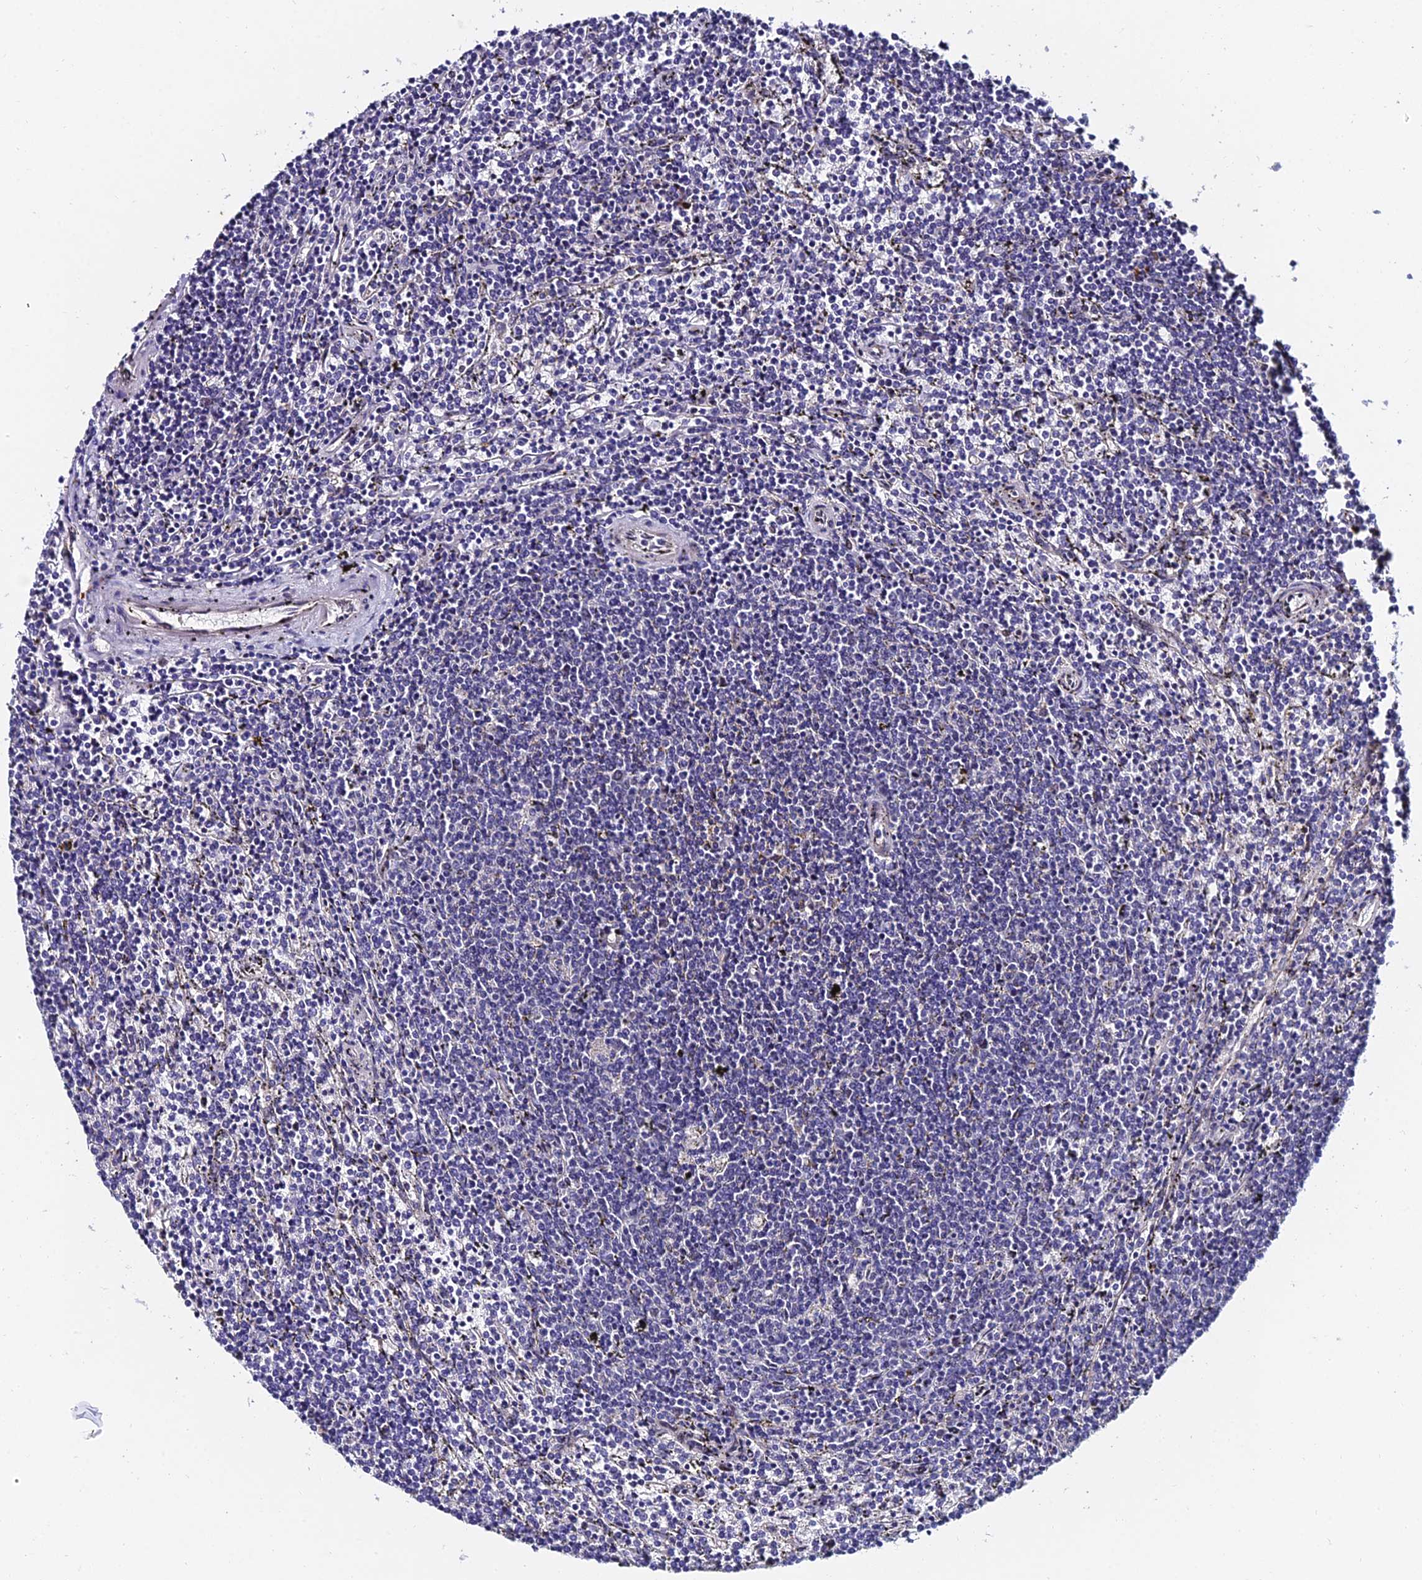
{"staining": {"intensity": "negative", "quantity": "none", "location": "none"}, "tissue": "lymphoma", "cell_type": "Tumor cells", "image_type": "cancer", "snomed": [{"axis": "morphology", "description": "Malignant lymphoma, non-Hodgkin's type, Low grade"}, {"axis": "topography", "description": "Spleen"}], "caption": "IHC micrograph of neoplastic tissue: human lymphoma stained with DAB demonstrates no significant protein staining in tumor cells.", "gene": "TRIM24", "patient": {"sex": "female", "age": 50}}